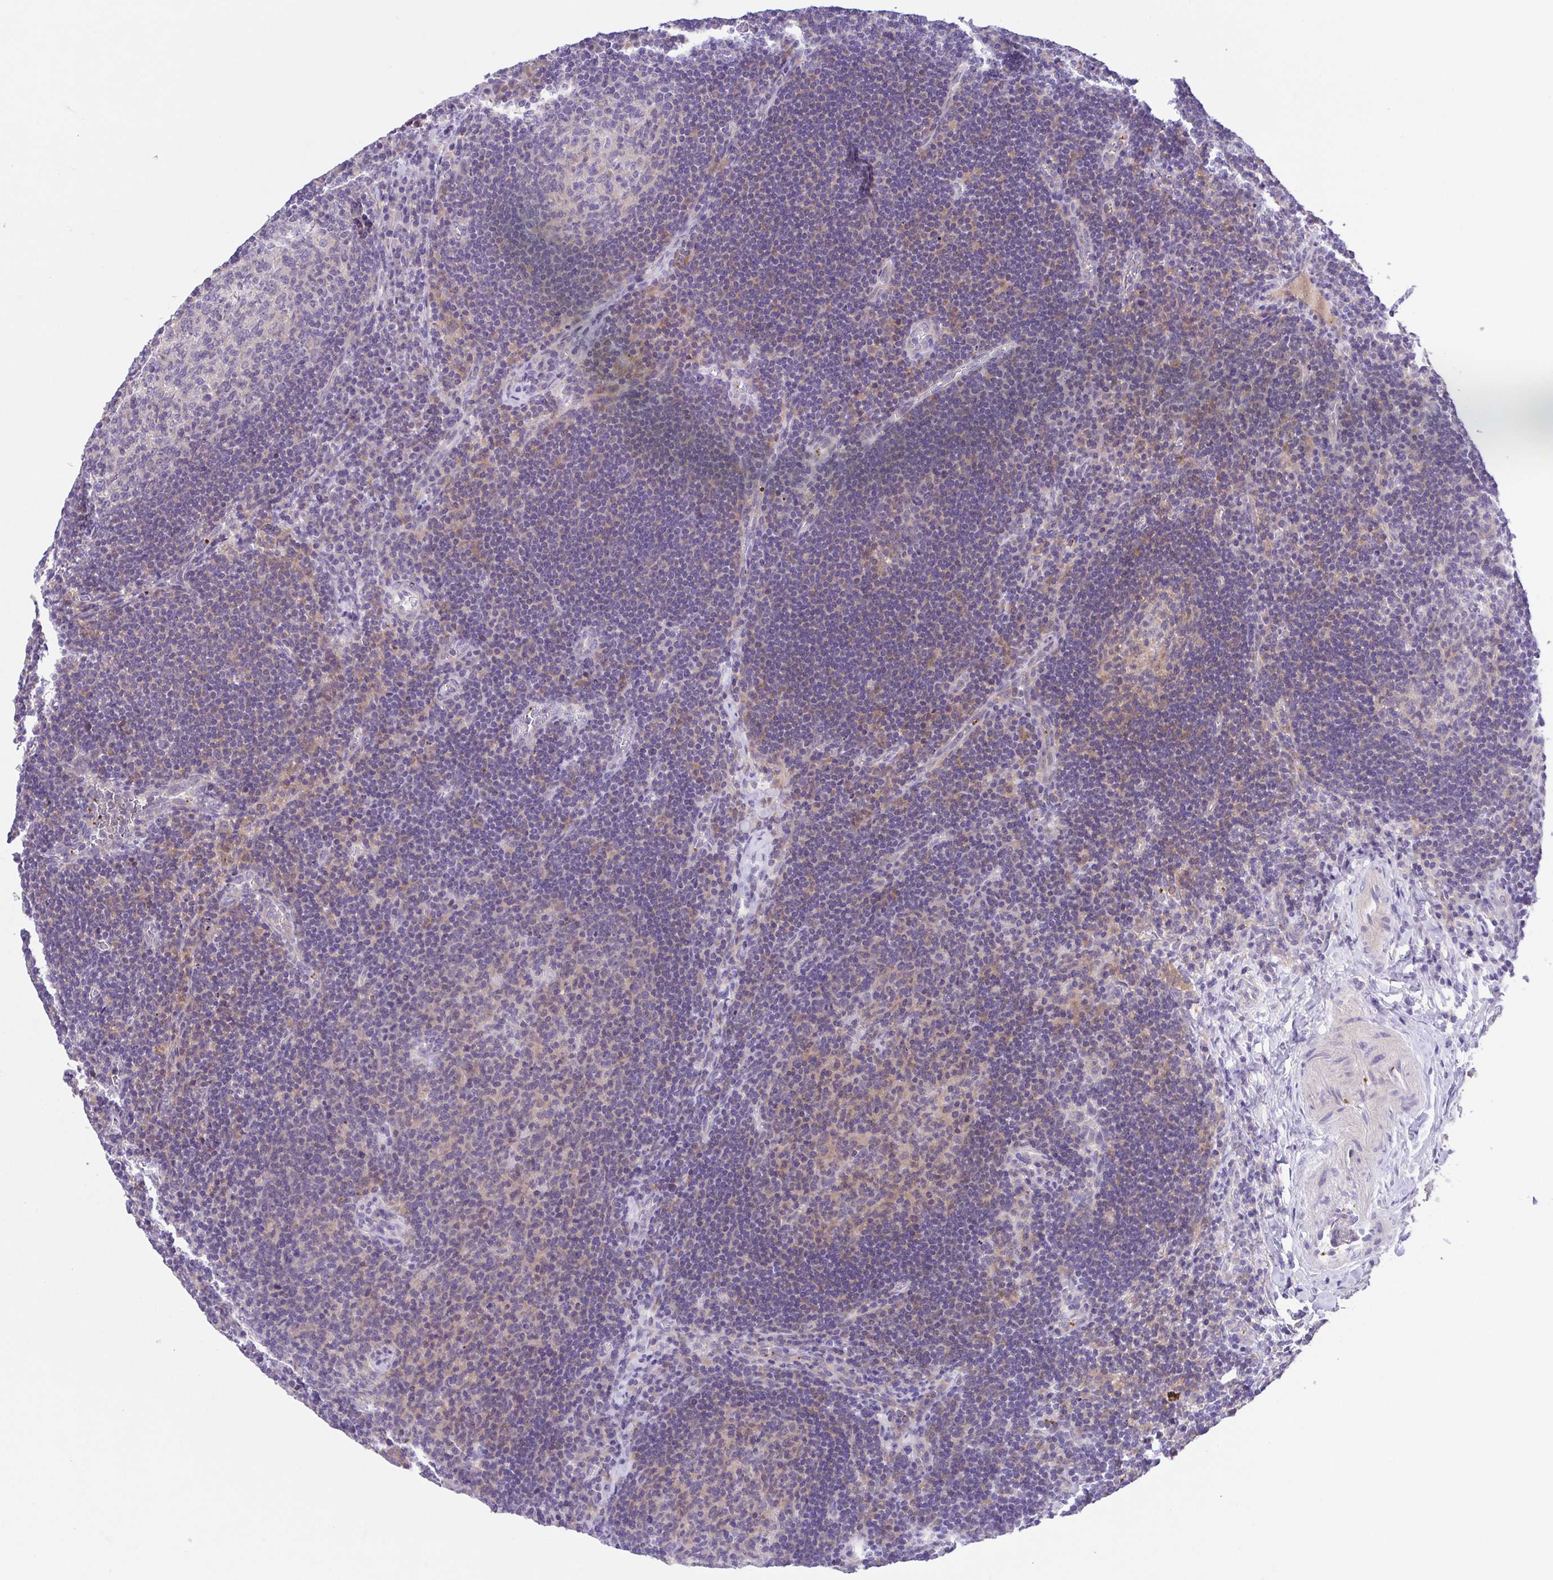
{"staining": {"intensity": "weak", "quantity": "<25%", "location": "cytoplasmic/membranous"}, "tissue": "lymph node", "cell_type": "Germinal center cells", "image_type": "normal", "snomed": [{"axis": "morphology", "description": "Normal tissue, NOS"}, {"axis": "topography", "description": "Lymph node"}], "caption": "Lymph node stained for a protein using immunohistochemistry exhibits no positivity germinal center cells.", "gene": "PRR14L", "patient": {"sex": "male", "age": 67}}